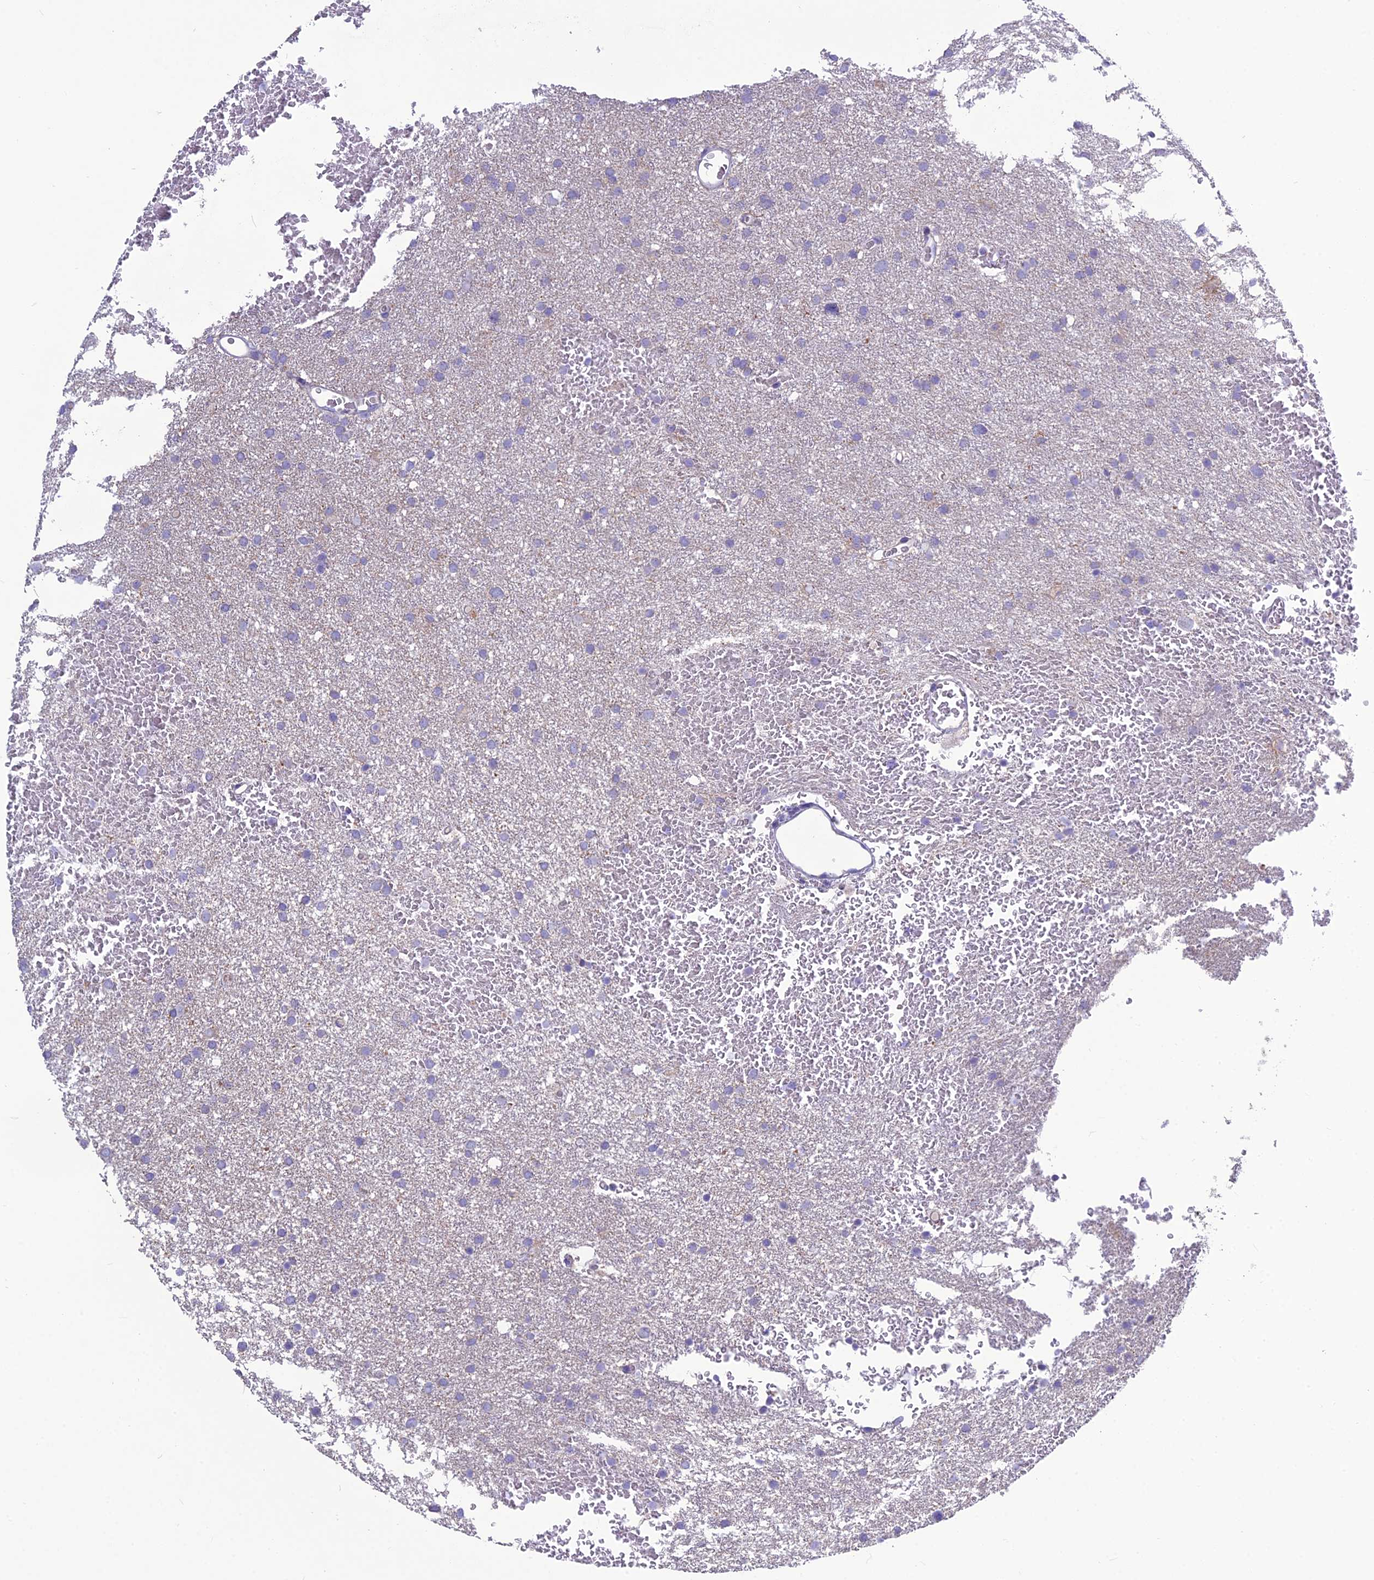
{"staining": {"intensity": "negative", "quantity": "none", "location": "none"}, "tissue": "glioma", "cell_type": "Tumor cells", "image_type": "cancer", "snomed": [{"axis": "morphology", "description": "Glioma, malignant, High grade"}, {"axis": "topography", "description": "Cerebral cortex"}], "caption": "Immunohistochemical staining of glioma reveals no significant positivity in tumor cells. The staining was performed using DAB to visualize the protein expression in brown, while the nuclei were stained in blue with hematoxylin (Magnification: 20x).", "gene": "BHMT2", "patient": {"sex": "female", "age": 36}}